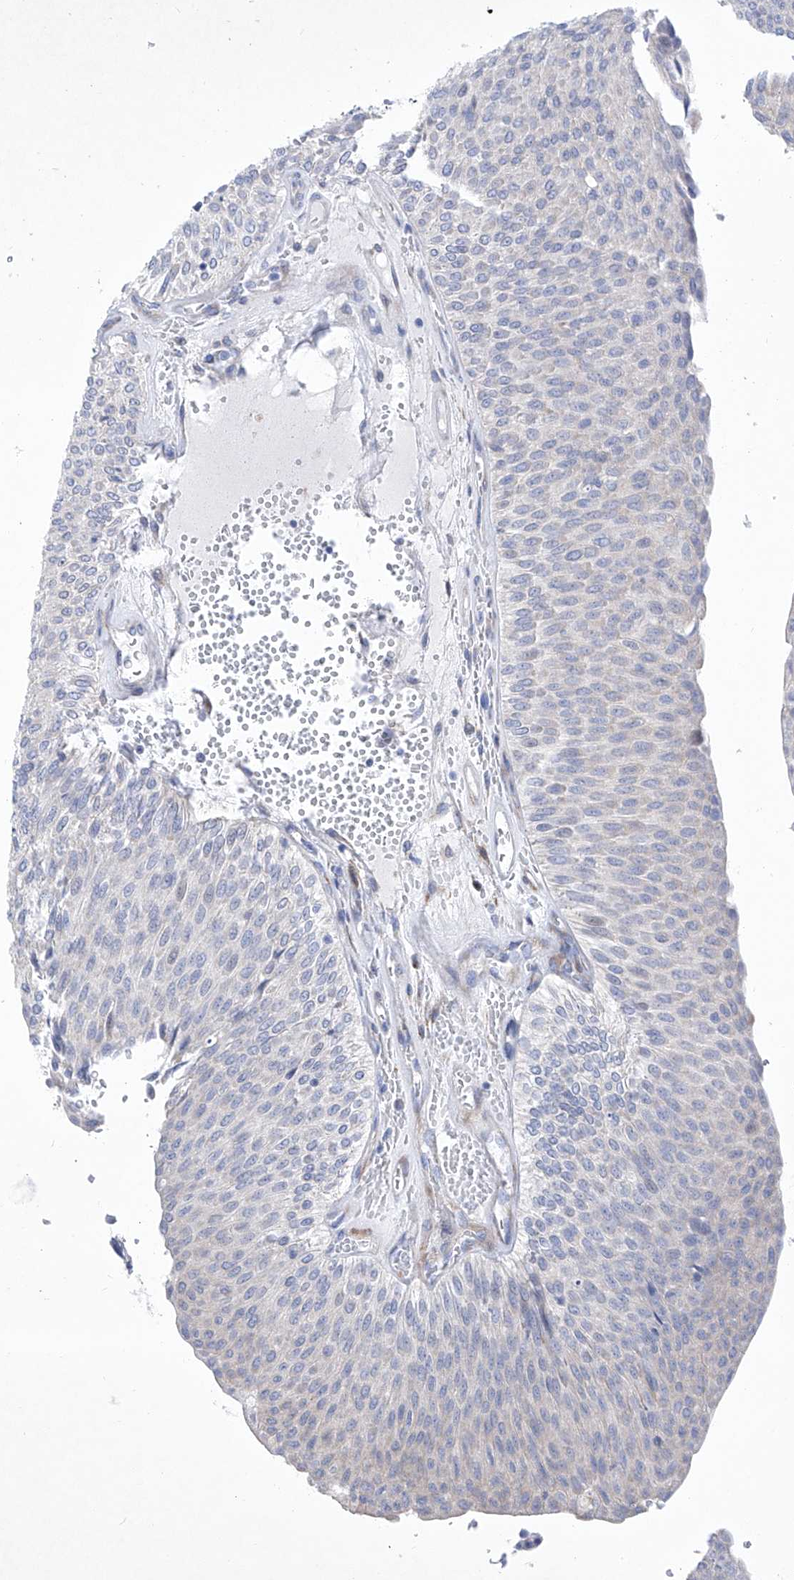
{"staining": {"intensity": "negative", "quantity": "none", "location": "none"}, "tissue": "urothelial cancer", "cell_type": "Tumor cells", "image_type": "cancer", "snomed": [{"axis": "morphology", "description": "Urothelial carcinoma, Low grade"}, {"axis": "topography", "description": "Urinary bladder"}], "caption": "The immunohistochemistry image has no significant positivity in tumor cells of urothelial carcinoma (low-grade) tissue.", "gene": "C1orf87", "patient": {"sex": "male", "age": 78}}